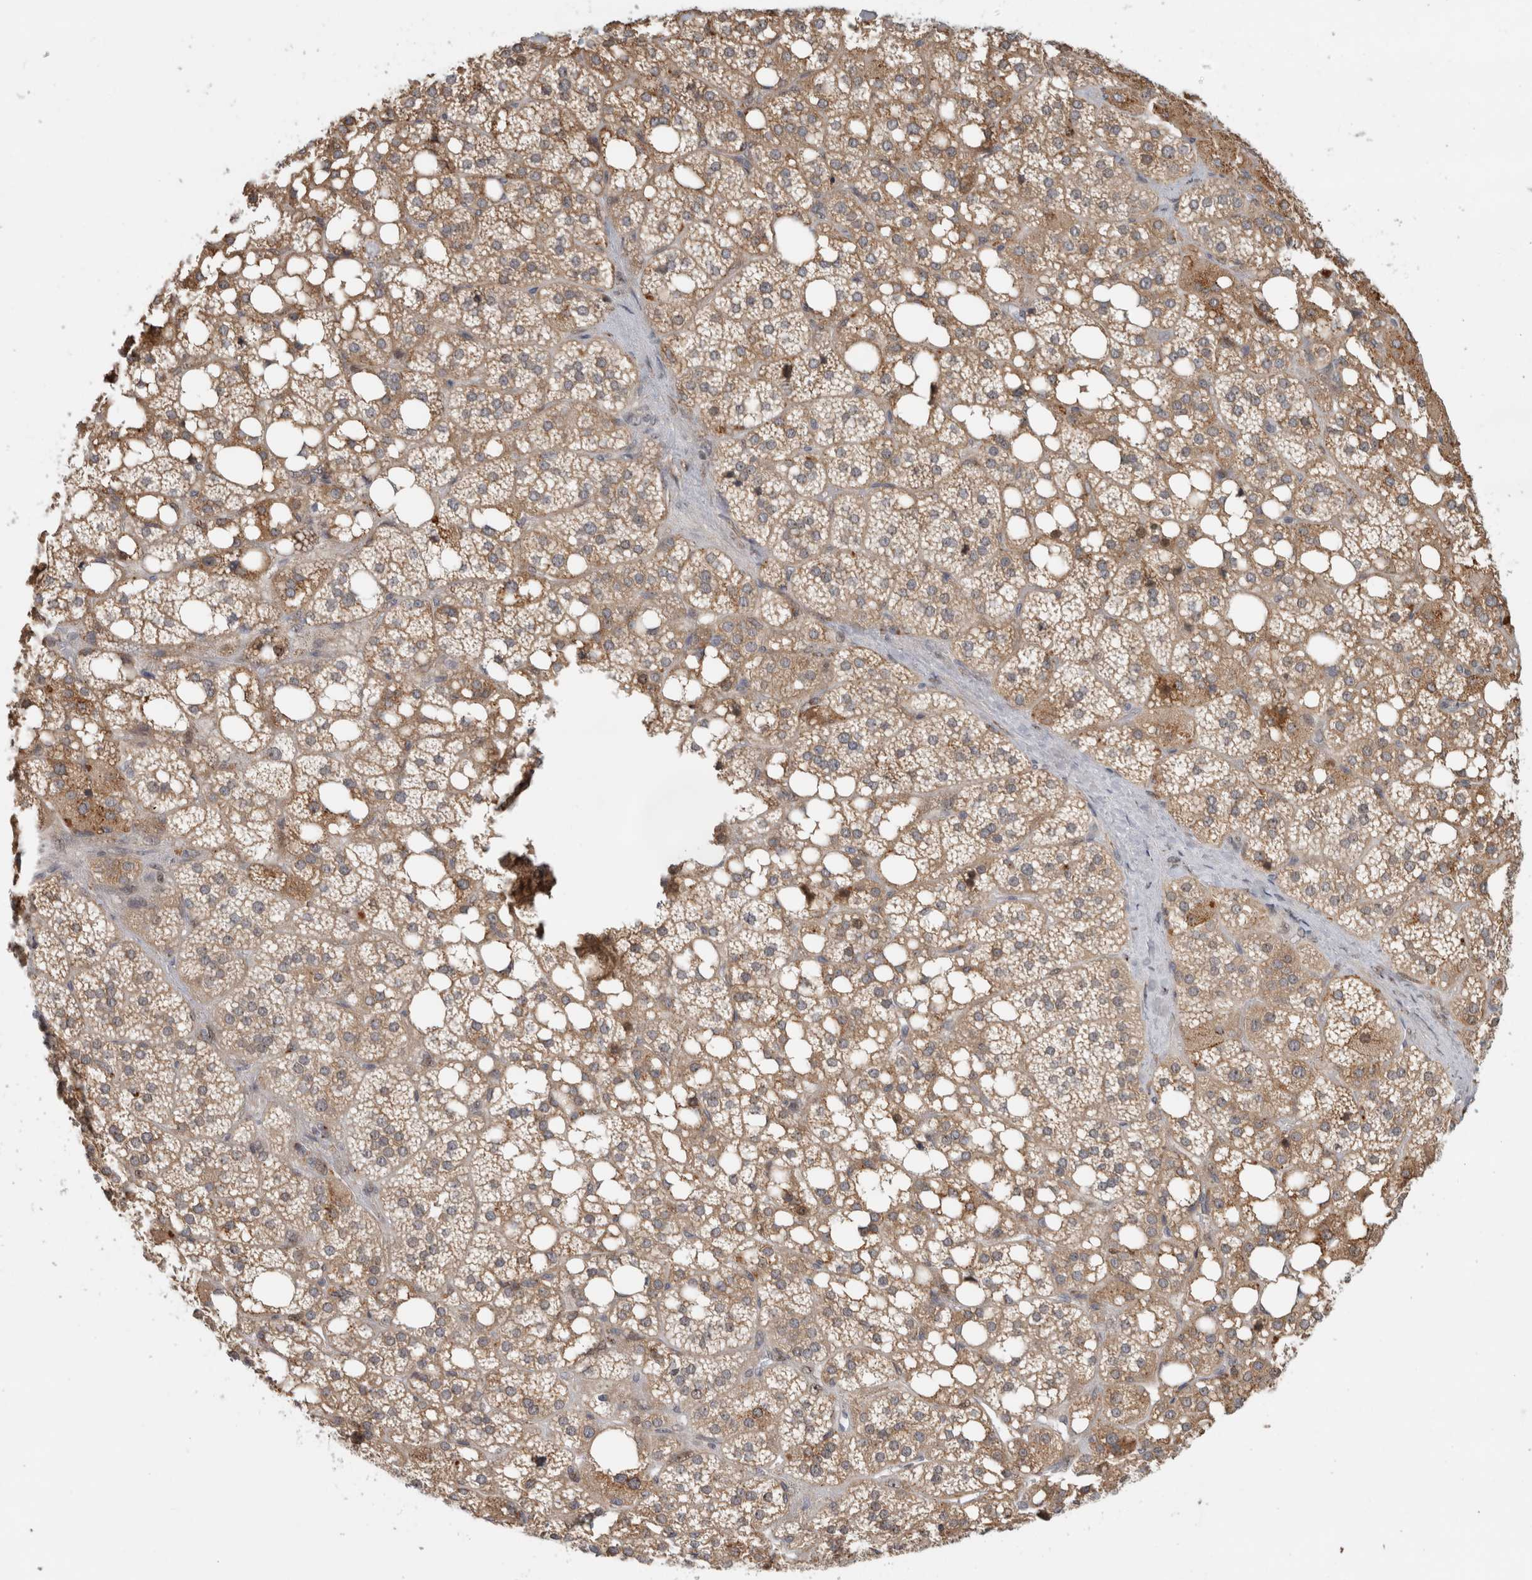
{"staining": {"intensity": "moderate", "quantity": ">75%", "location": "cytoplasmic/membranous,nuclear"}, "tissue": "adrenal gland", "cell_type": "Glandular cells", "image_type": "normal", "snomed": [{"axis": "morphology", "description": "Normal tissue, NOS"}, {"axis": "topography", "description": "Adrenal gland"}], "caption": "Normal adrenal gland exhibits moderate cytoplasmic/membranous,nuclear positivity in approximately >75% of glandular cells, visualized by immunohistochemistry. (brown staining indicates protein expression, while blue staining denotes nuclei).", "gene": "NAB2", "patient": {"sex": "female", "age": 59}}